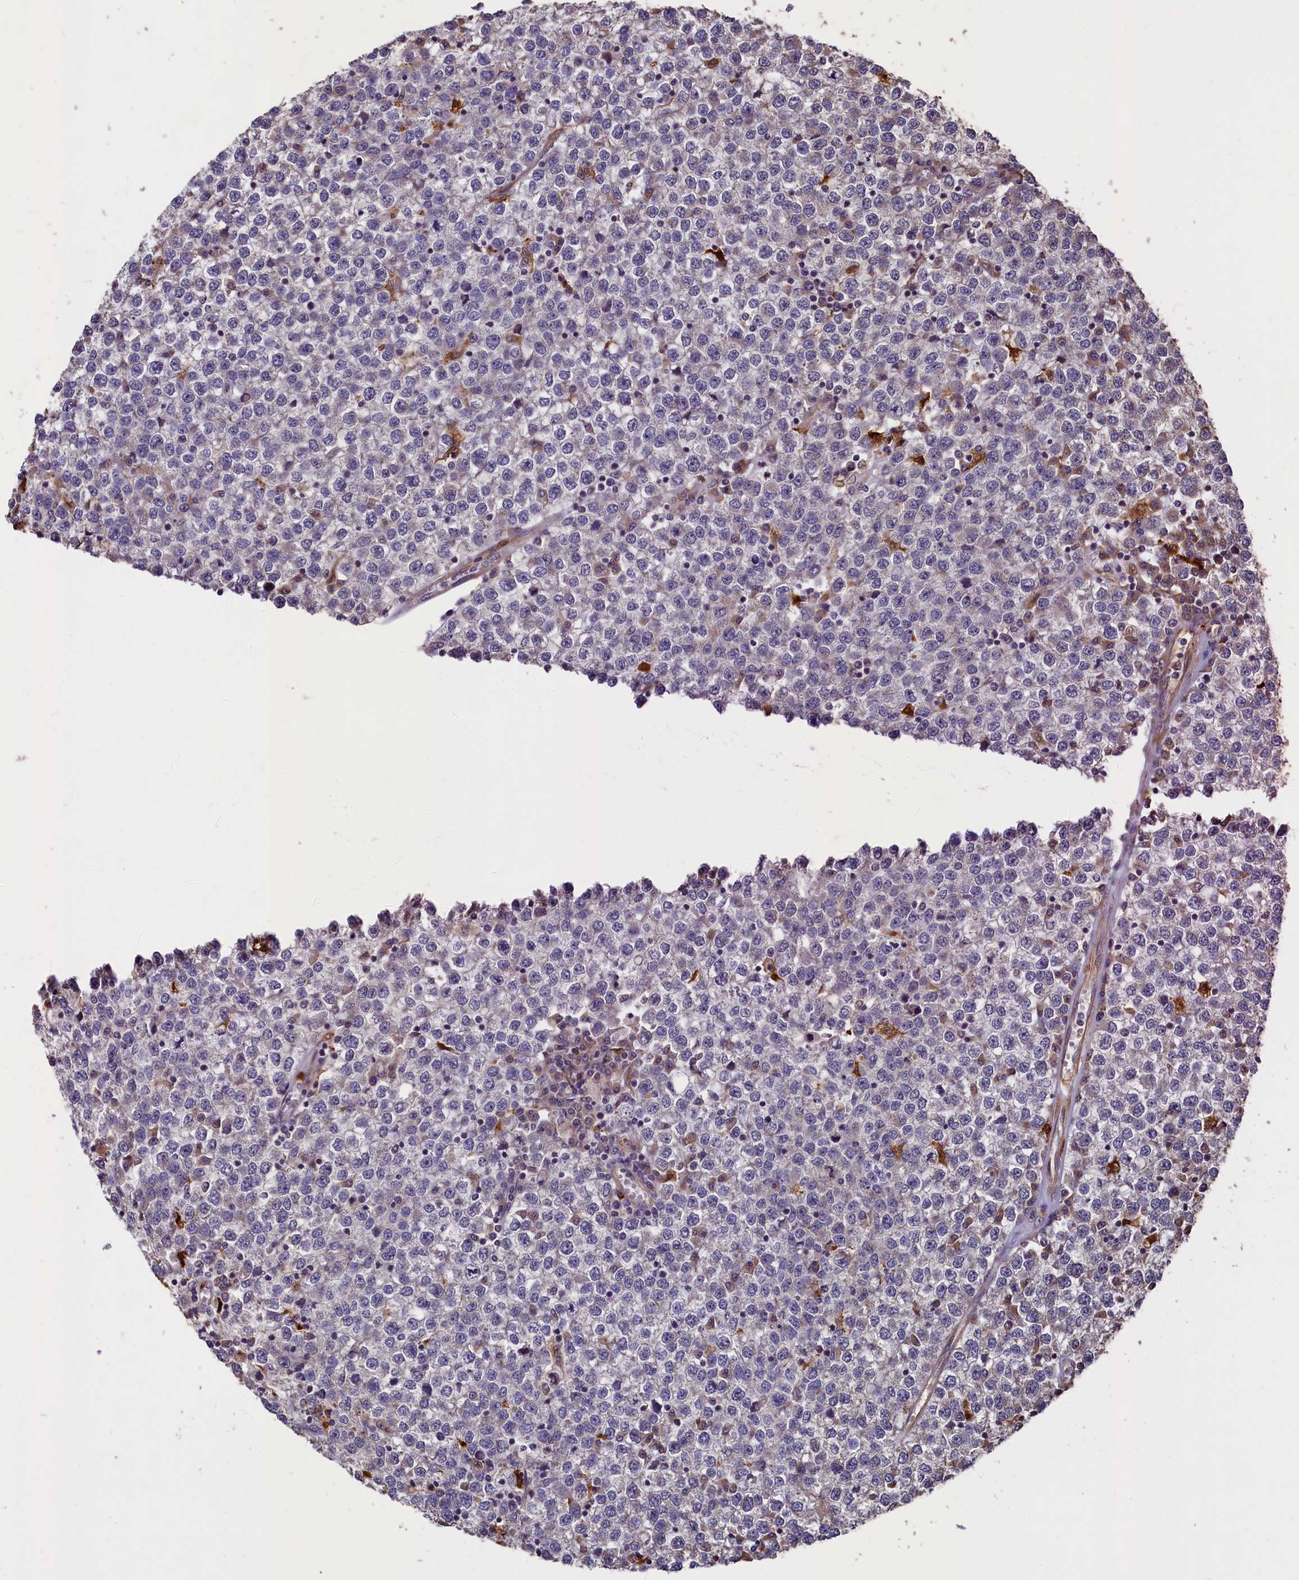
{"staining": {"intensity": "negative", "quantity": "none", "location": "none"}, "tissue": "testis cancer", "cell_type": "Tumor cells", "image_type": "cancer", "snomed": [{"axis": "morphology", "description": "Seminoma, NOS"}, {"axis": "topography", "description": "Testis"}], "caption": "The IHC micrograph has no significant expression in tumor cells of testis cancer tissue.", "gene": "CCDC102B", "patient": {"sex": "male", "age": 65}}